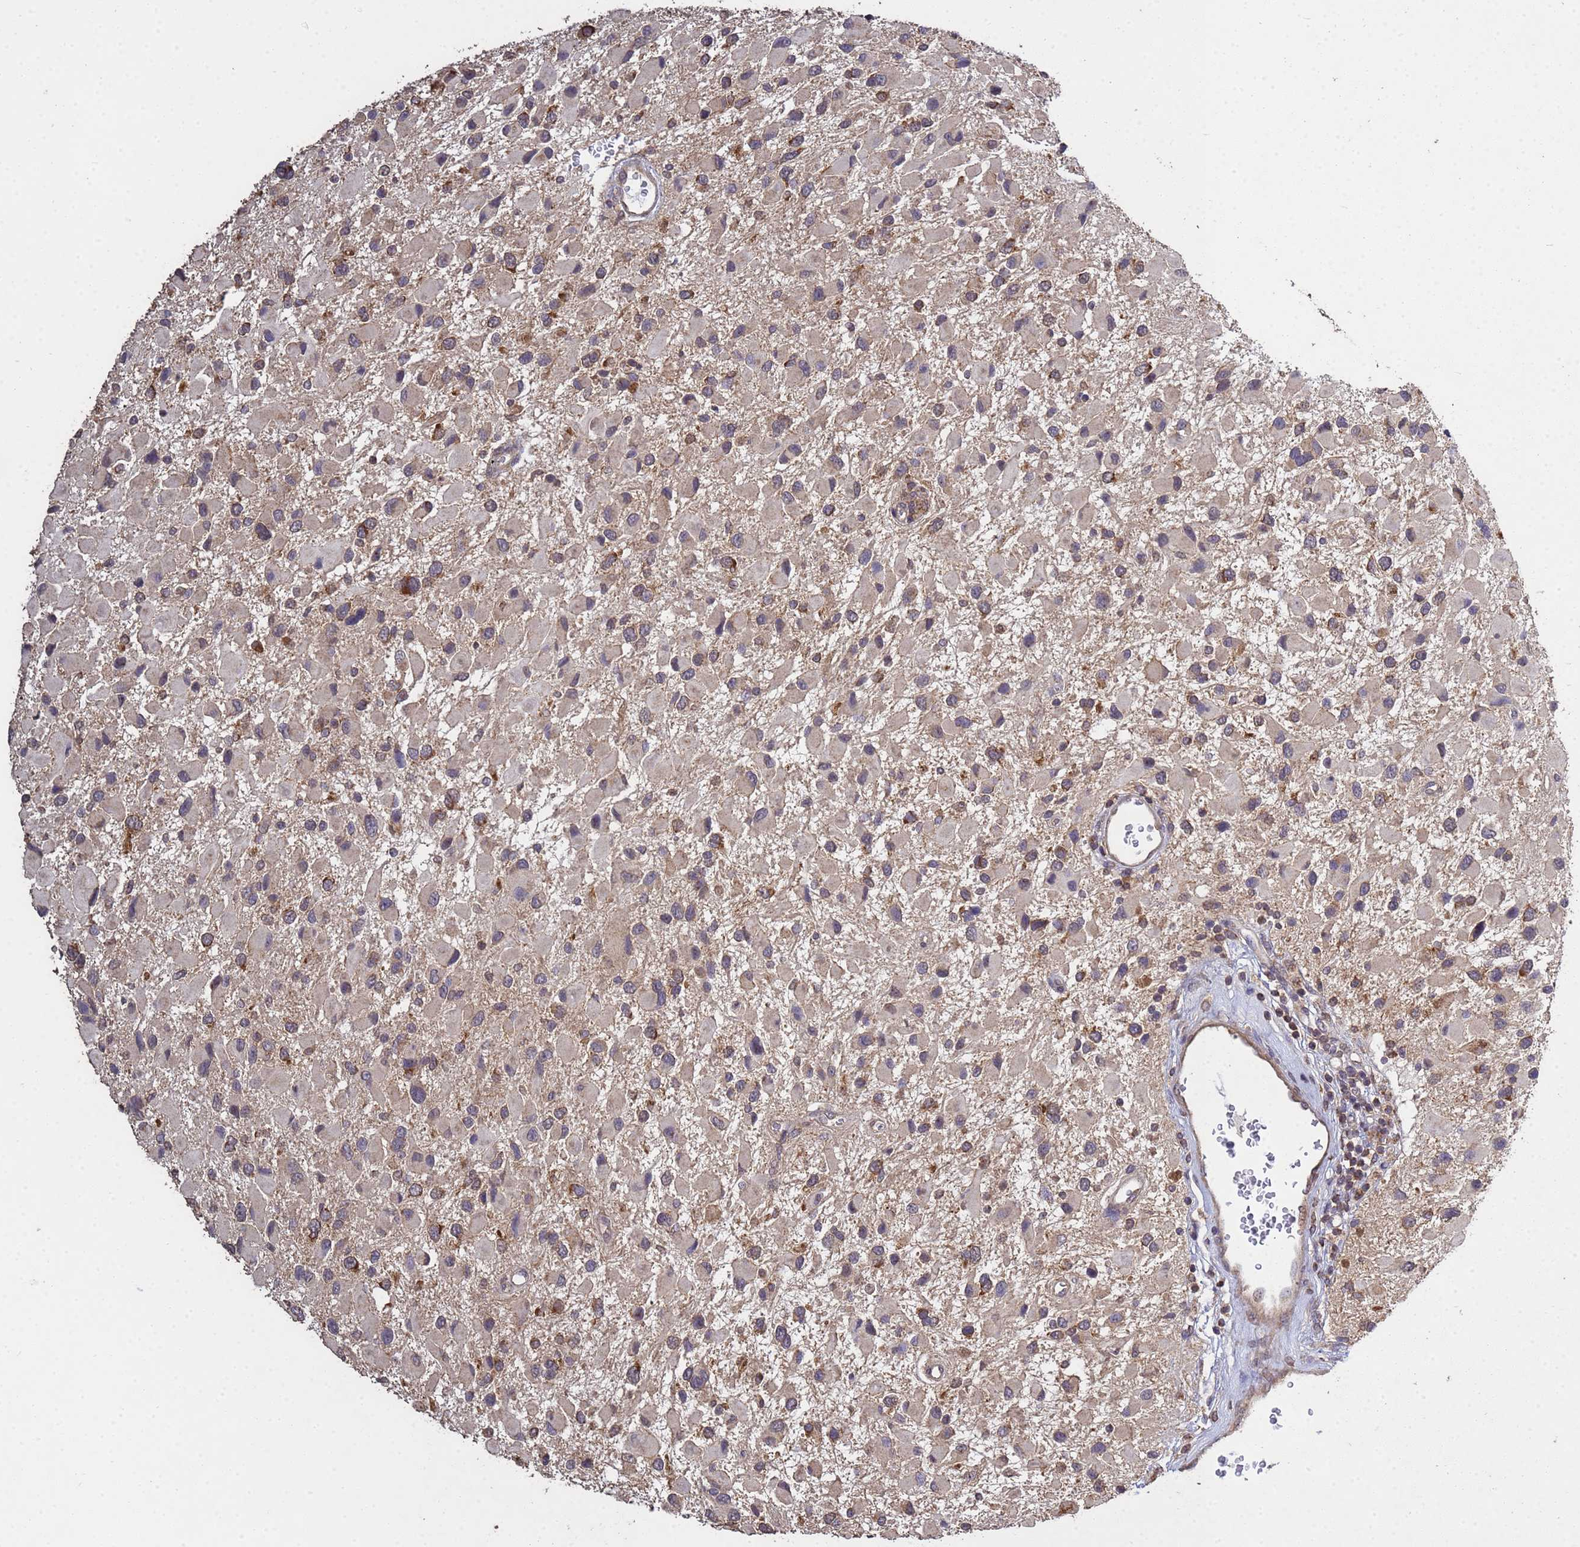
{"staining": {"intensity": "weak", "quantity": ">75%", "location": "cytoplasmic/membranous"}, "tissue": "glioma", "cell_type": "Tumor cells", "image_type": "cancer", "snomed": [{"axis": "morphology", "description": "Glioma, malignant, High grade"}, {"axis": "topography", "description": "Brain"}], "caption": "High-grade glioma (malignant) tissue reveals weak cytoplasmic/membranous expression in approximately >75% of tumor cells The staining is performed using DAB (3,3'-diaminobenzidine) brown chromogen to label protein expression. The nuclei are counter-stained blue using hematoxylin.", "gene": "P2RX7", "patient": {"sex": "male", "age": 53}}